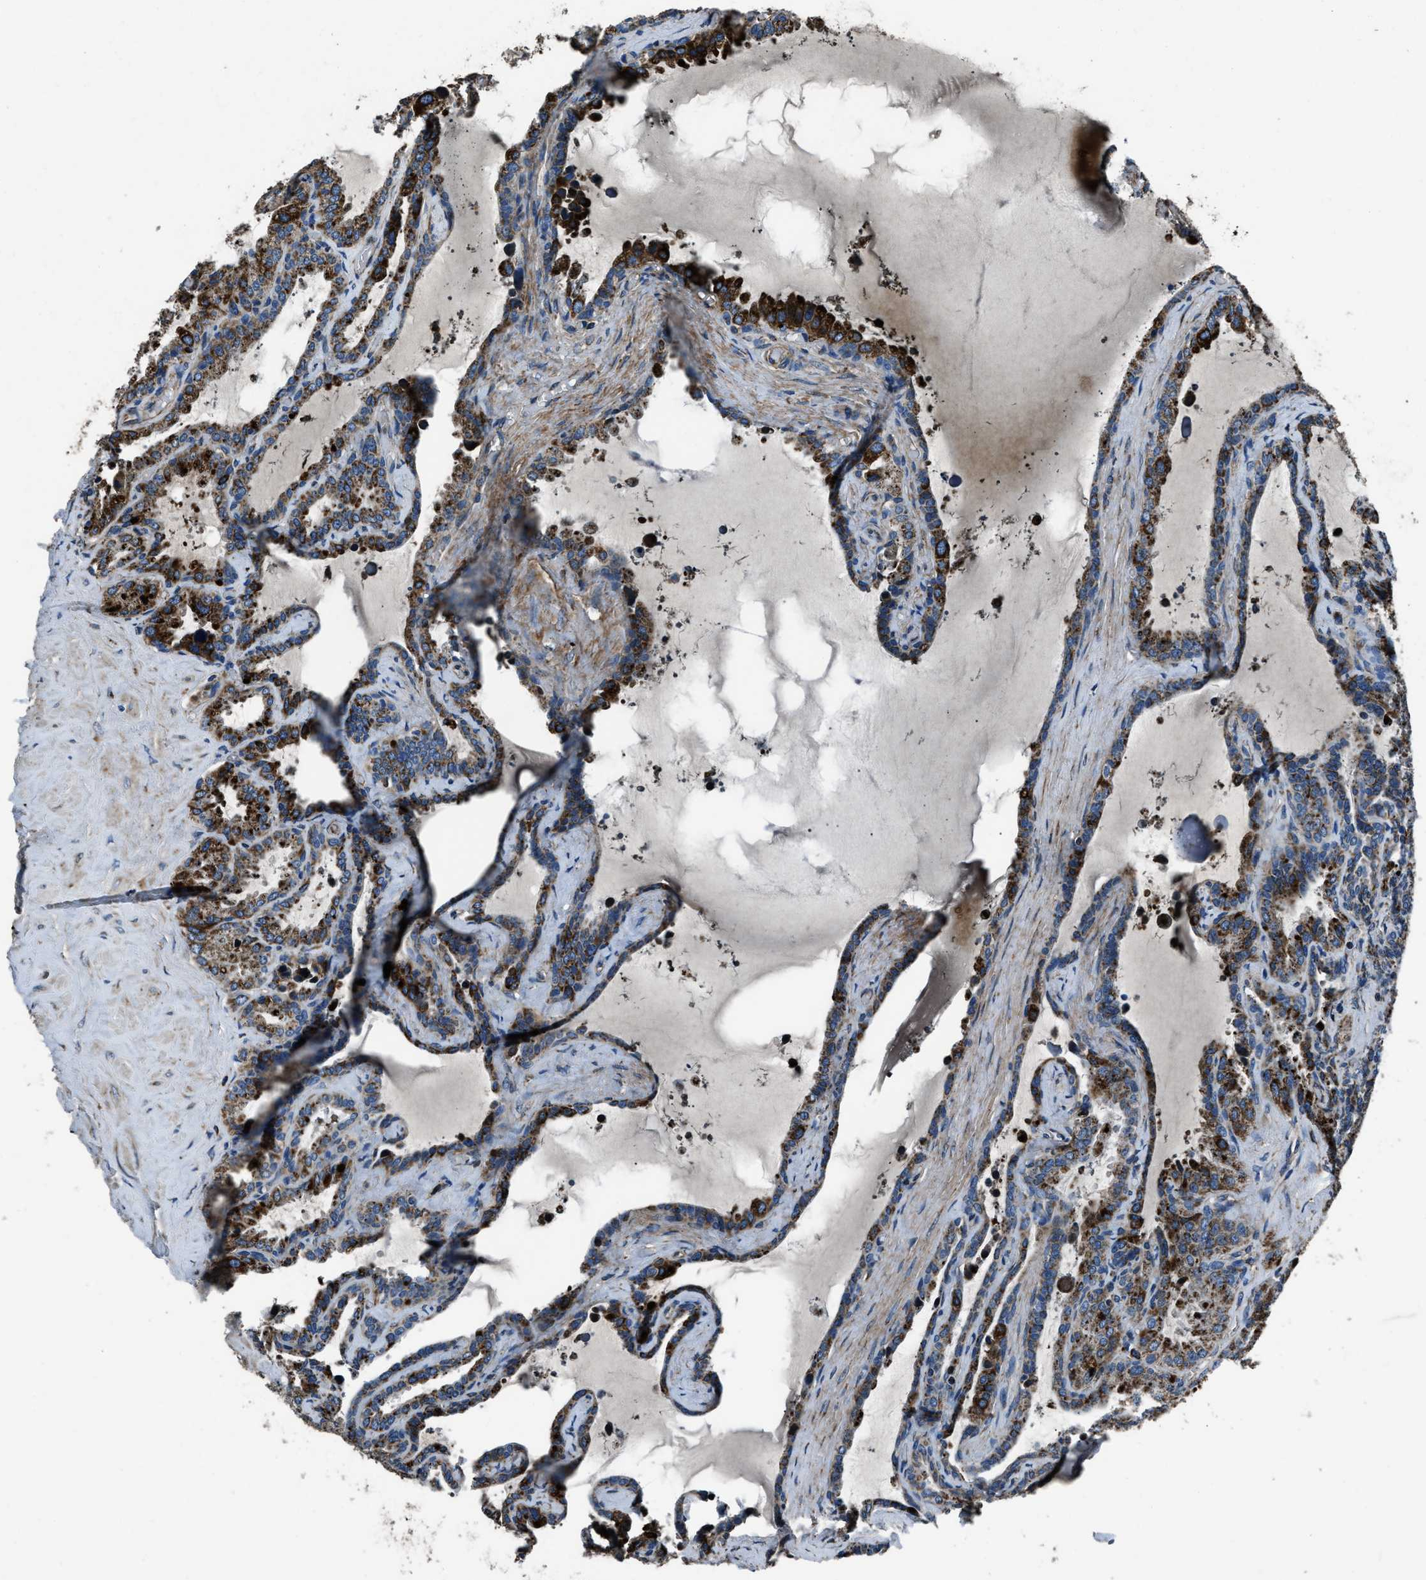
{"staining": {"intensity": "moderate", "quantity": ">75%", "location": "cytoplasmic/membranous"}, "tissue": "seminal vesicle", "cell_type": "Glandular cells", "image_type": "normal", "snomed": [{"axis": "morphology", "description": "Normal tissue, NOS"}, {"axis": "topography", "description": "Seminal veicle"}], "caption": "This is a photomicrograph of immunohistochemistry (IHC) staining of unremarkable seminal vesicle, which shows moderate positivity in the cytoplasmic/membranous of glandular cells.", "gene": "OGDH", "patient": {"sex": "male", "age": 46}}